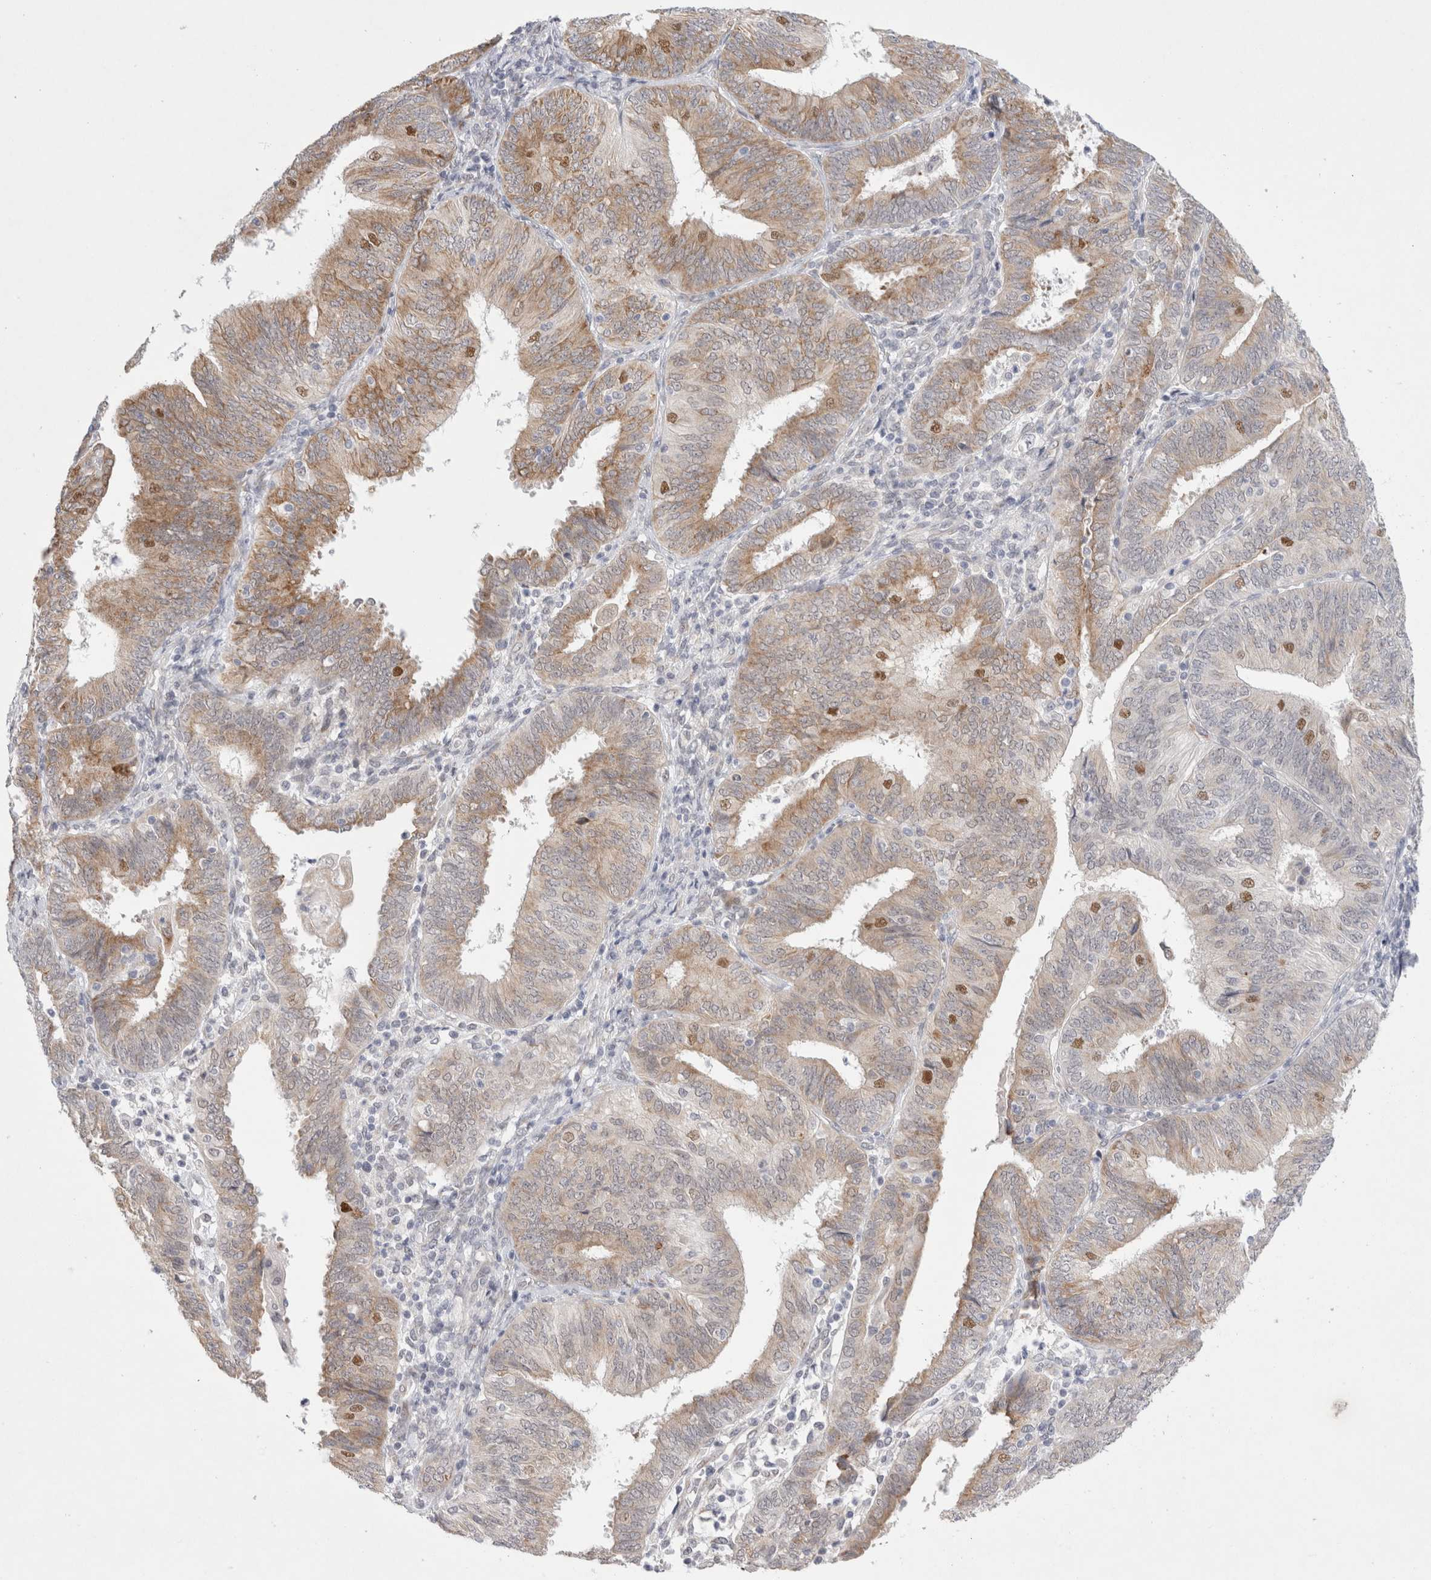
{"staining": {"intensity": "moderate", "quantity": "<25%", "location": "cytoplasmic/membranous,nuclear"}, "tissue": "endometrial cancer", "cell_type": "Tumor cells", "image_type": "cancer", "snomed": [{"axis": "morphology", "description": "Adenocarcinoma, NOS"}, {"axis": "topography", "description": "Endometrium"}], "caption": "A high-resolution histopathology image shows IHC staining of endometrial cancer, which demonstrates moderate cytoplasmic/membranous and nuclear expression in about <25% of tumor cells.", "gene": "TRMT1L", "patient": {"sex": "female", "age": 58}}